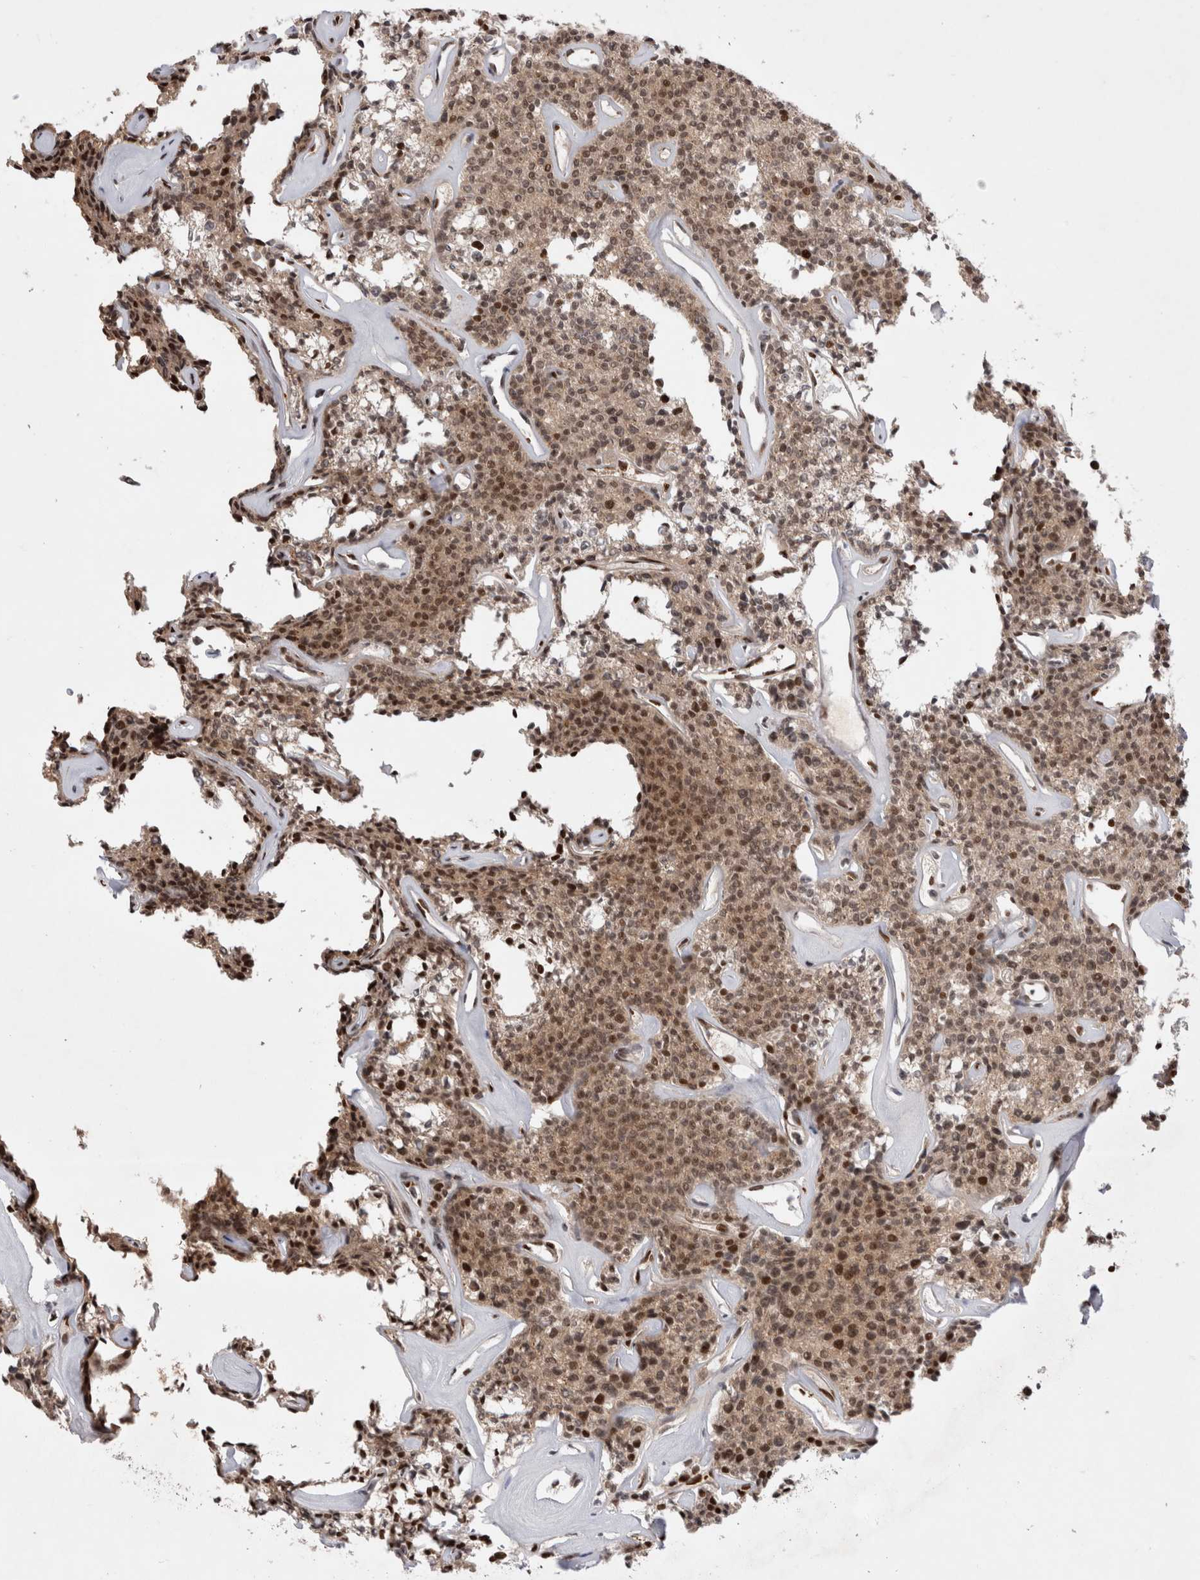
{"staining": {"intensity": "strong", "quantity": ">75%", "location": "cytoplasmic/membranous,nuclear"}, "tissue": "parathyroid gland", "cell_type": "Glandular cells", "image_type": "normal", "snomed": [{"axis": "morphology", "description": "Normal tissue, NOS"}, {"axis": "topography", "description": "Parathyroid gland"}], "caption": "An image showing strong cytoplasmic/membranous,nuclear staining in about >75% of glandular cells in unremarkable parathyroid gland, as visualized by brown immunohistochemical staining.", "gene": "EYA2", "patient": {"sex": "male", "age": 46}}